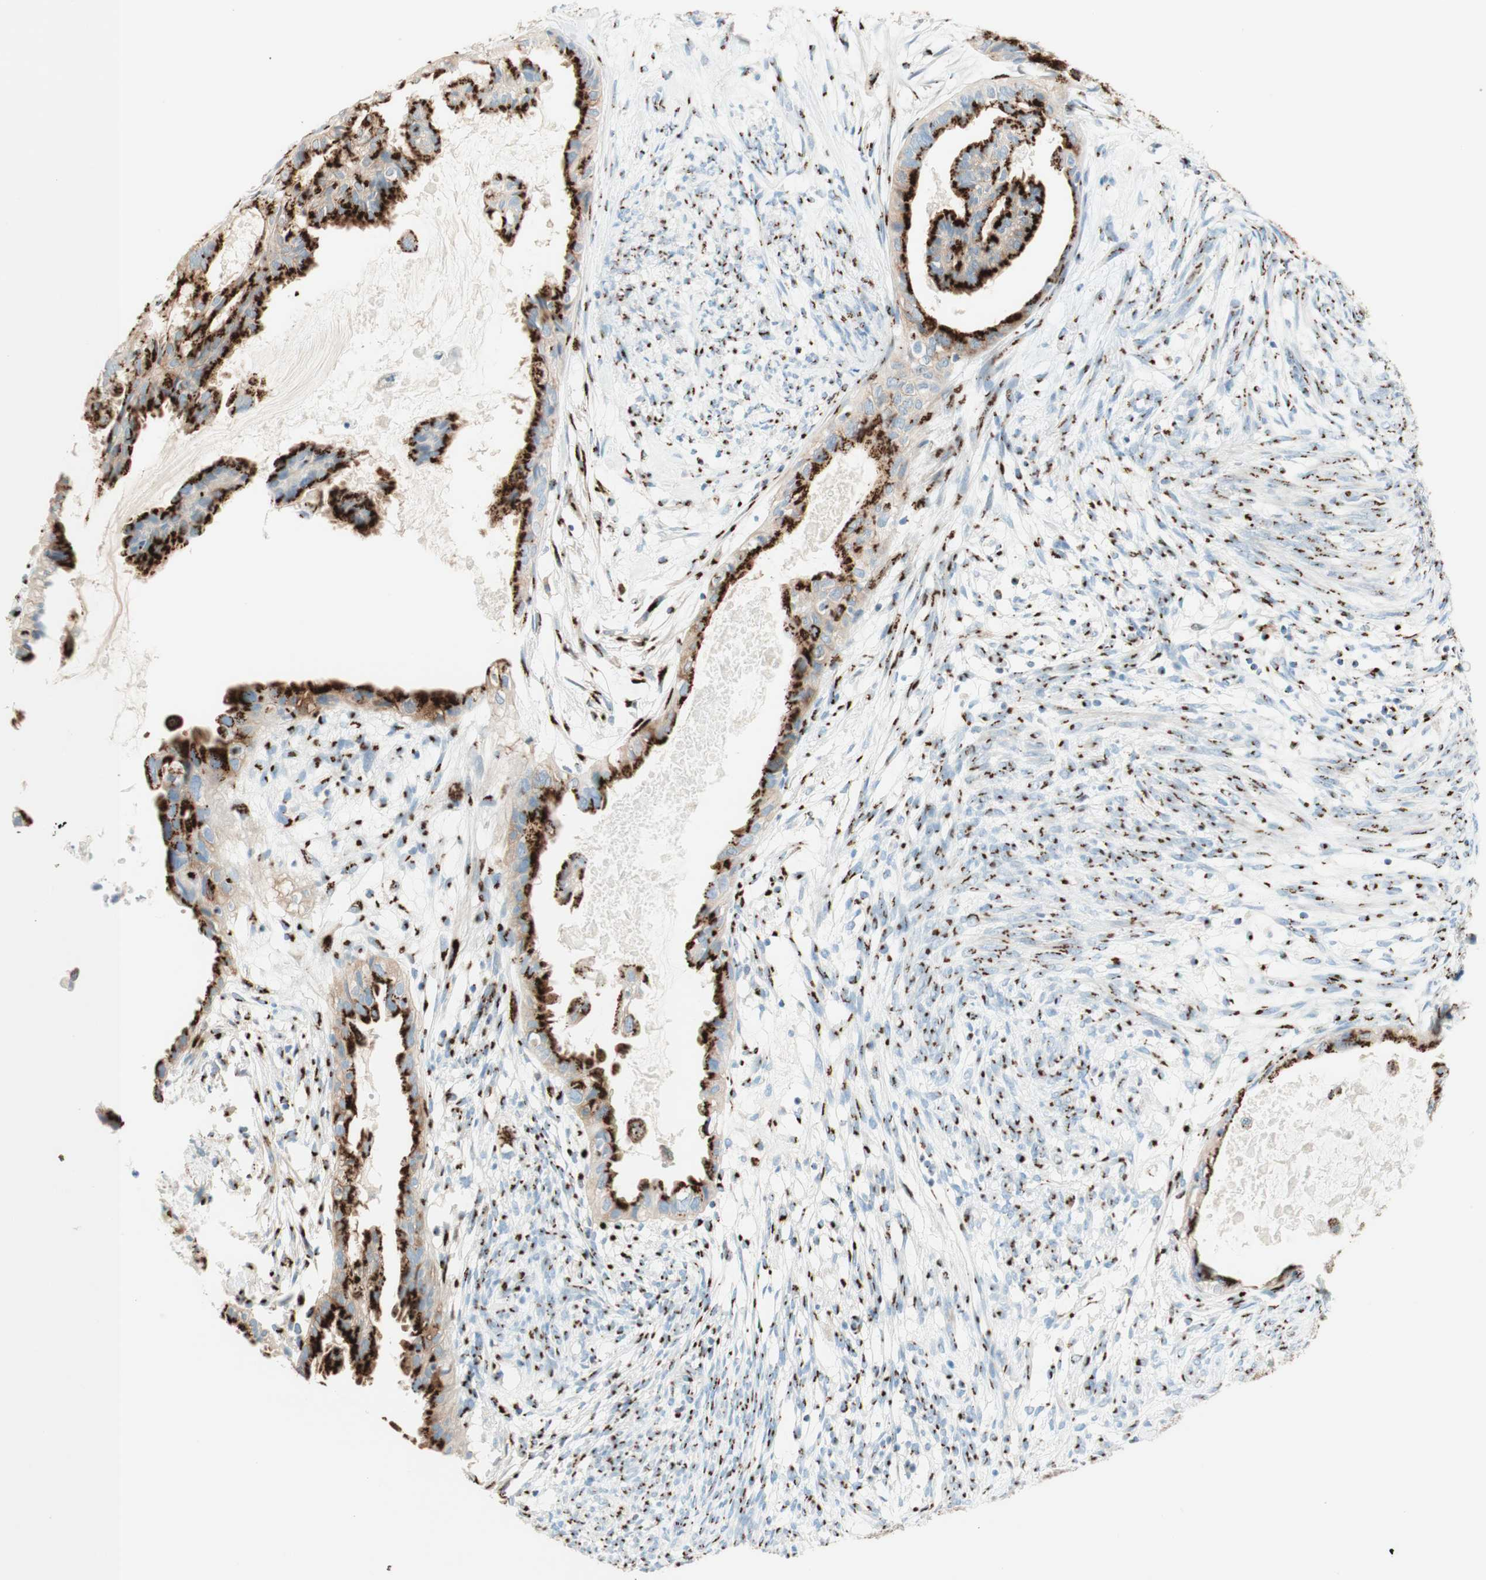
{"staining": {"intensity": "strong", "quantity": ">75%", "location": "cytoplasmic/membranous"}, "tissue": "cervical cancer", "cell_type": "Tumor cells", "image_type": "cancer", "snomed": [{"axis": "morphology", "description": "Normal tissue, NOS"}, {"axis": "morphology", "description": "Adenocarcinoma, NOS"}, {"axis": "topography", "description": "Cervix"}, {"axis": "topography", "description": "Endometrium"}], "caption": "Cervical adenocarcinoma stained for a protein (brown) displays strong cytoplasmic/membranous positive positivity in approximately >75% of tumor cells.", "gene": "GOLGB1", "patient": {"sex": "female", "age": 86}}